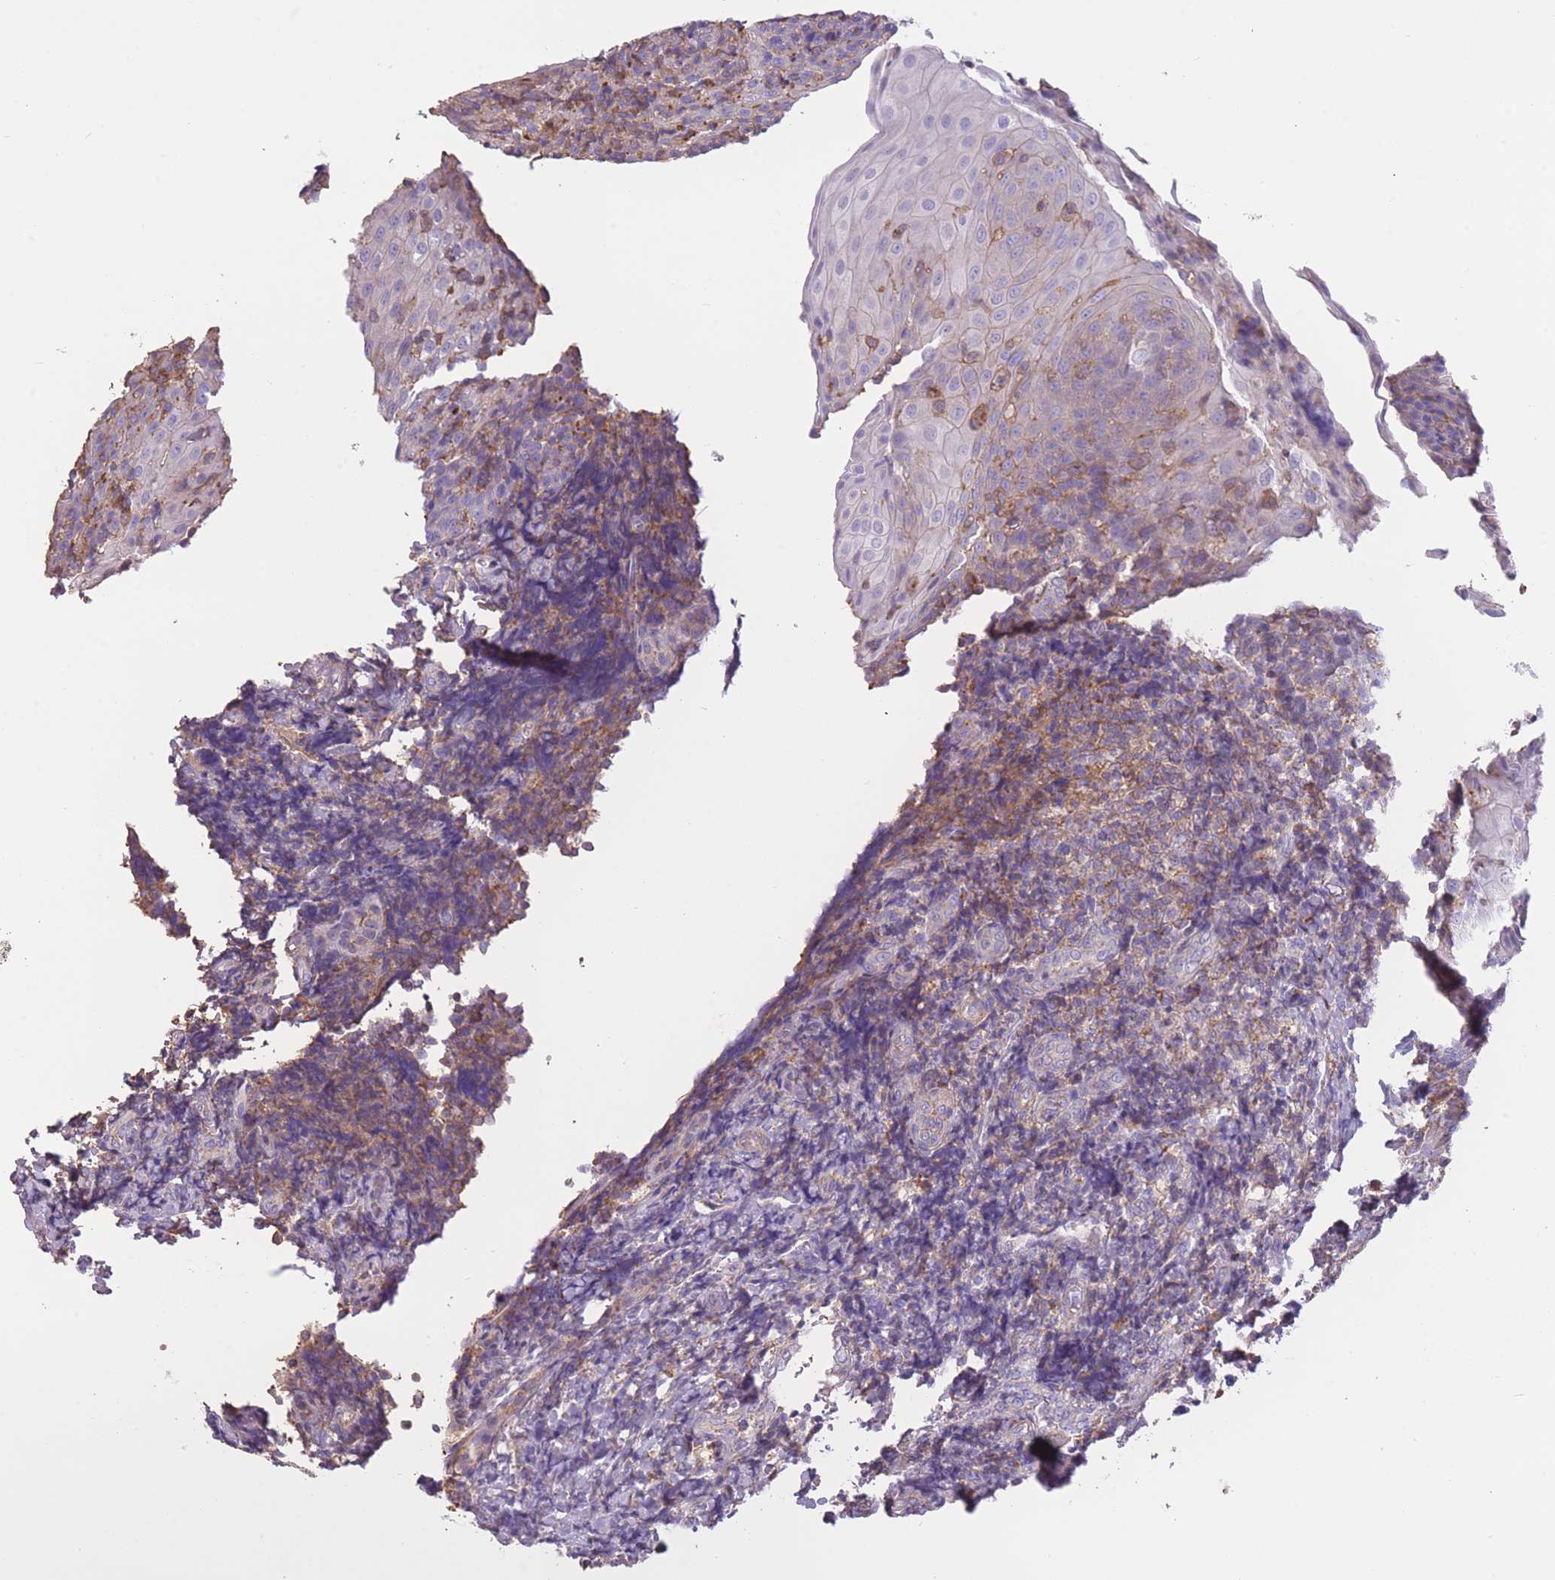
{"staining": {"intensity": "weak", "quantity": "25%-75%", "location": "cytoplasmic/membranous"}, "tissue": "tonsil", "cell_type": "Germinal center cells", "image_type": "normal", "snomed": [{"axis": "morphology", "description": "Normal tissue, NOS"}, {"axis": "topography", "description": "Tonsil"}], "caption": "Protein analysis of benign tonsil exhibits weak cytoplasmic/membranous positivity in about 25%-75% of germinal center cells. (brown staining indicates protein expression, while blue staining denotes nuclei).", "gene": "PDHA1", "patient": {"sex": "female", "age": 19}}